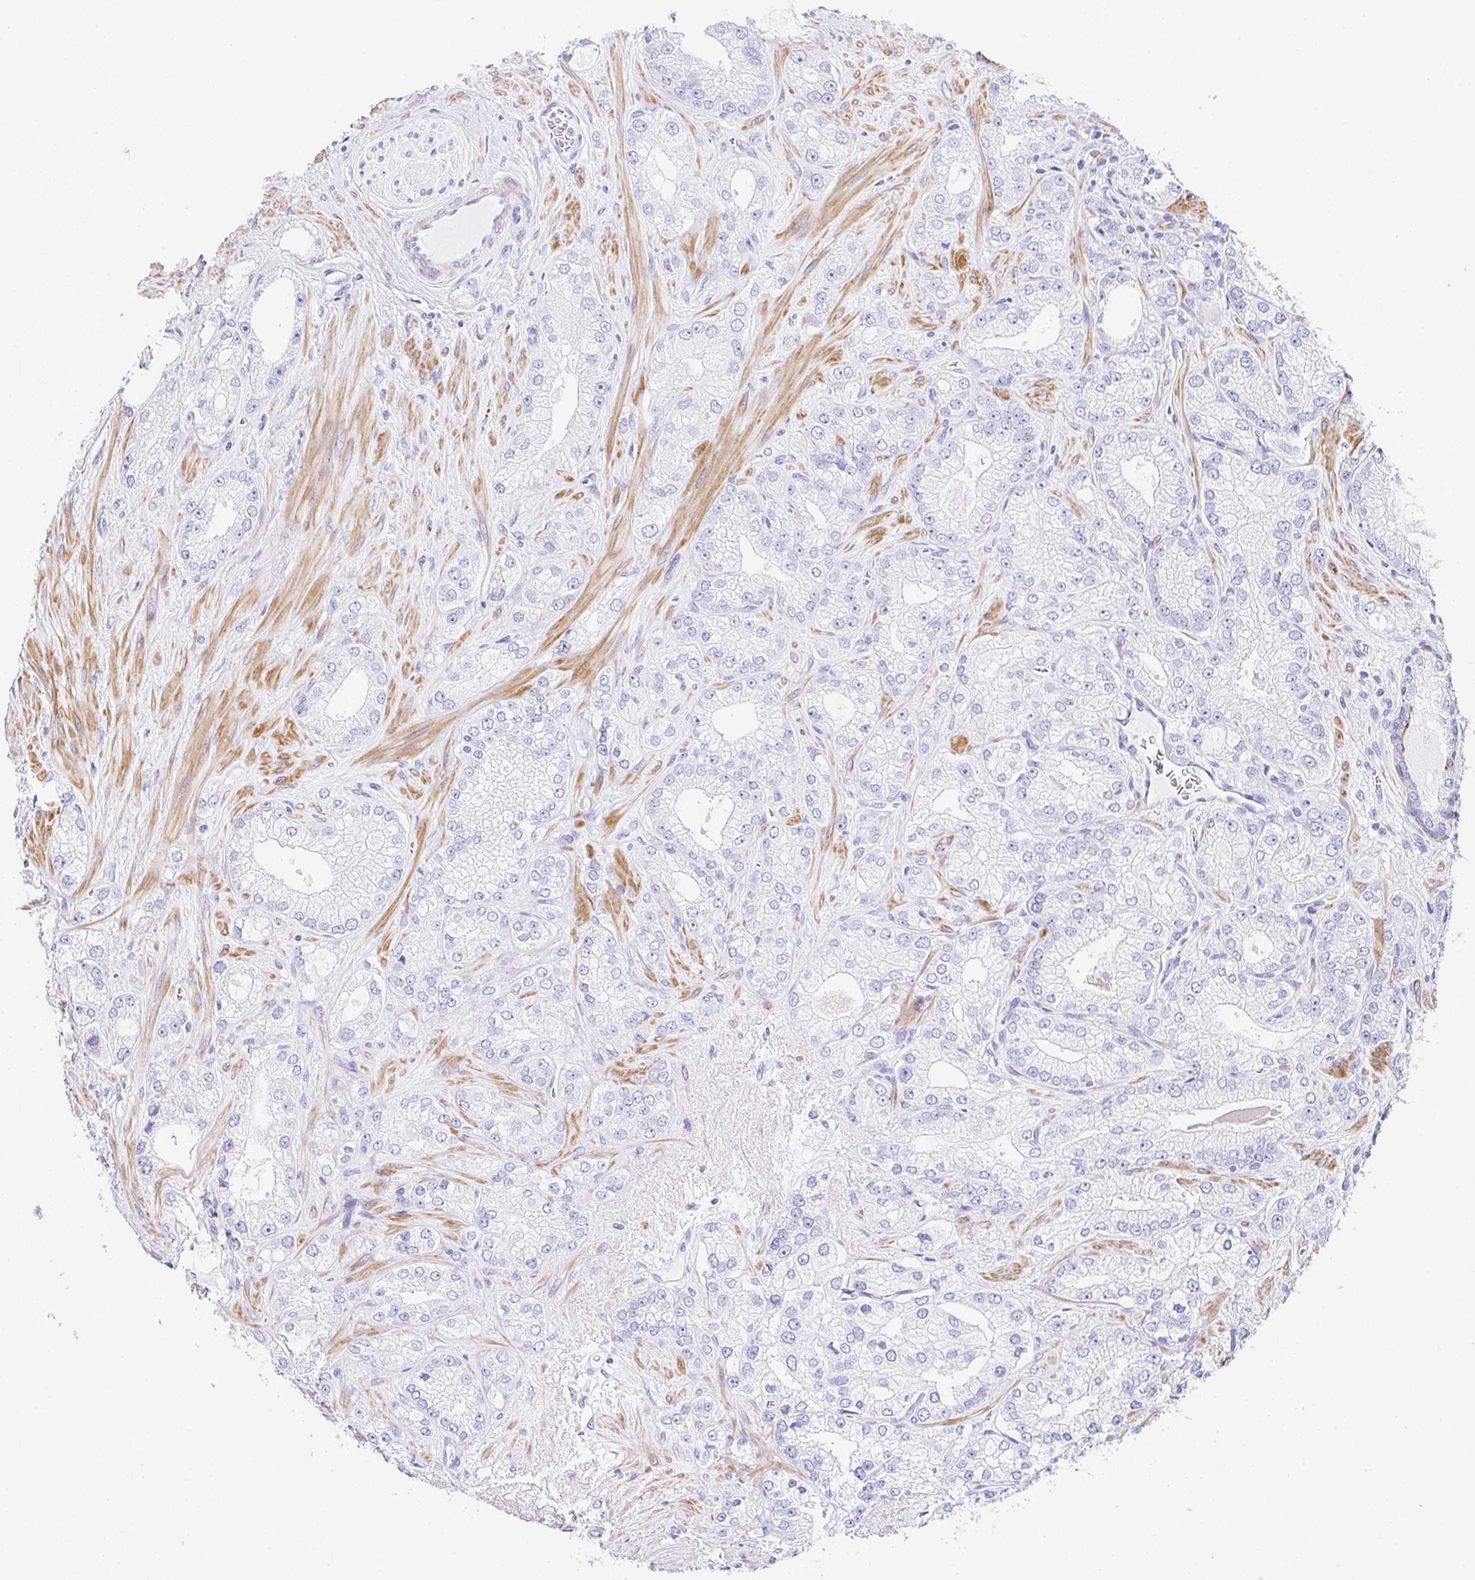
{"staining": {"intensity": "negative", "quantity": "none", "location": "none"}, "tissue": "prostate cancer", "cell_type": "Tumor cells", "image_type": "cancer", "snomed": [{"axis": "morphology", "description": "Normal tissue, NOS"}, {"axis": "morphology", "description": "Adenocarcinoma, High grade"}, {"axis": "topography", "description": "Prostate"}, {"axis": "topography", "description": "Peripheral nerve tissue"}], "caption": "The histopathology image demonstrates no significant expression in tumor cells of high-grade adenocarcinoma (prostate).", "gene": "CLDND2", "patient": {"sex": "male", "age": 68}}